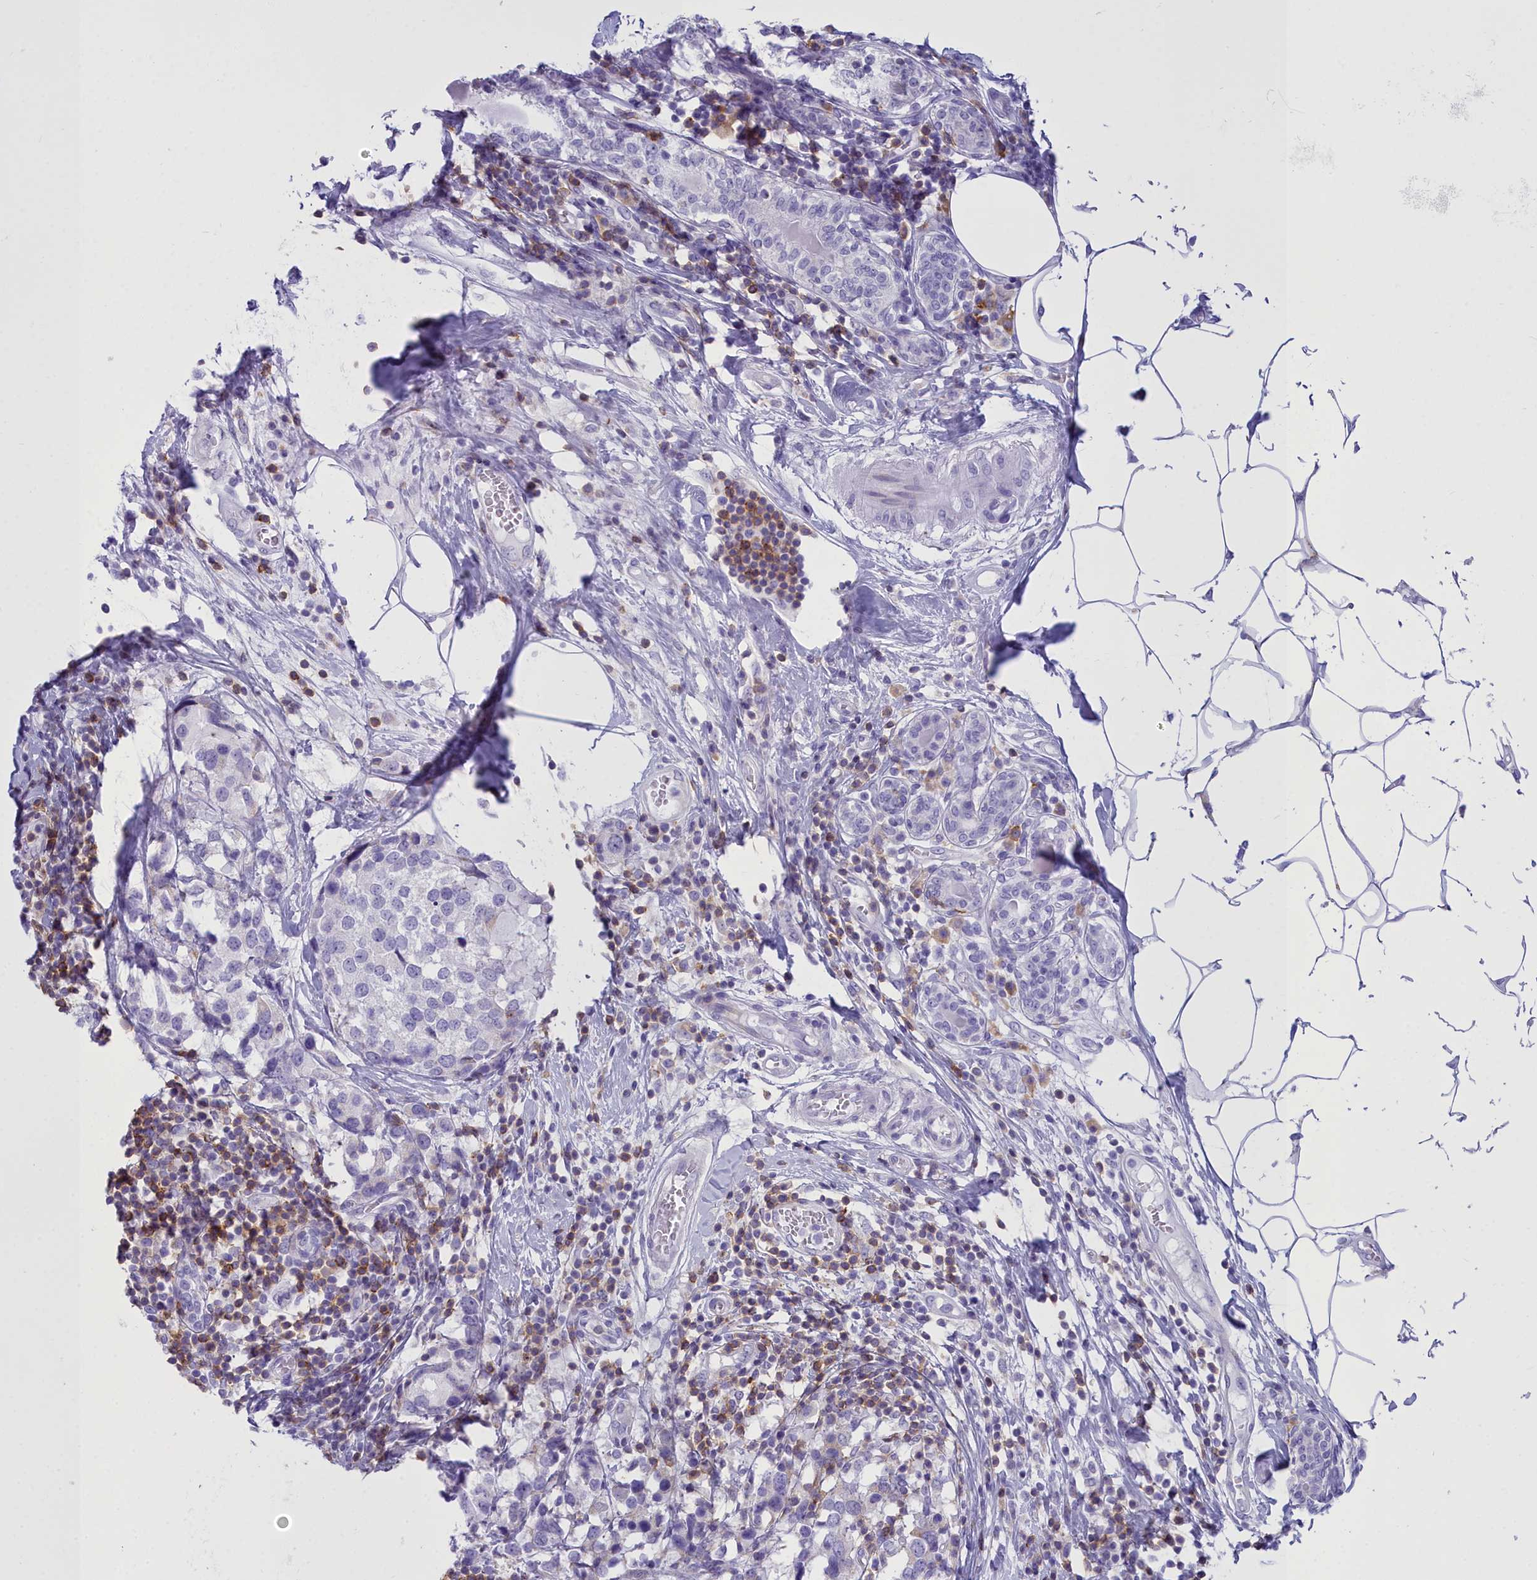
{"staining": {"intensity": "negative", "quantity": "none", "location": "none"}, "tissue": "breast cancer", "cell_type": "Tumor cells", "image_type": "cancer", "snomed": [{"axis": "morphology", "description": "Lobular carcinoma"}, {"axis": "topography", "description": "Breast"}], "caption": "Tumor cells show no significant protein expression in lobular carcinoma (breast).", "gene": "CD5", "patient": {"sex": "female", "age": 59}}